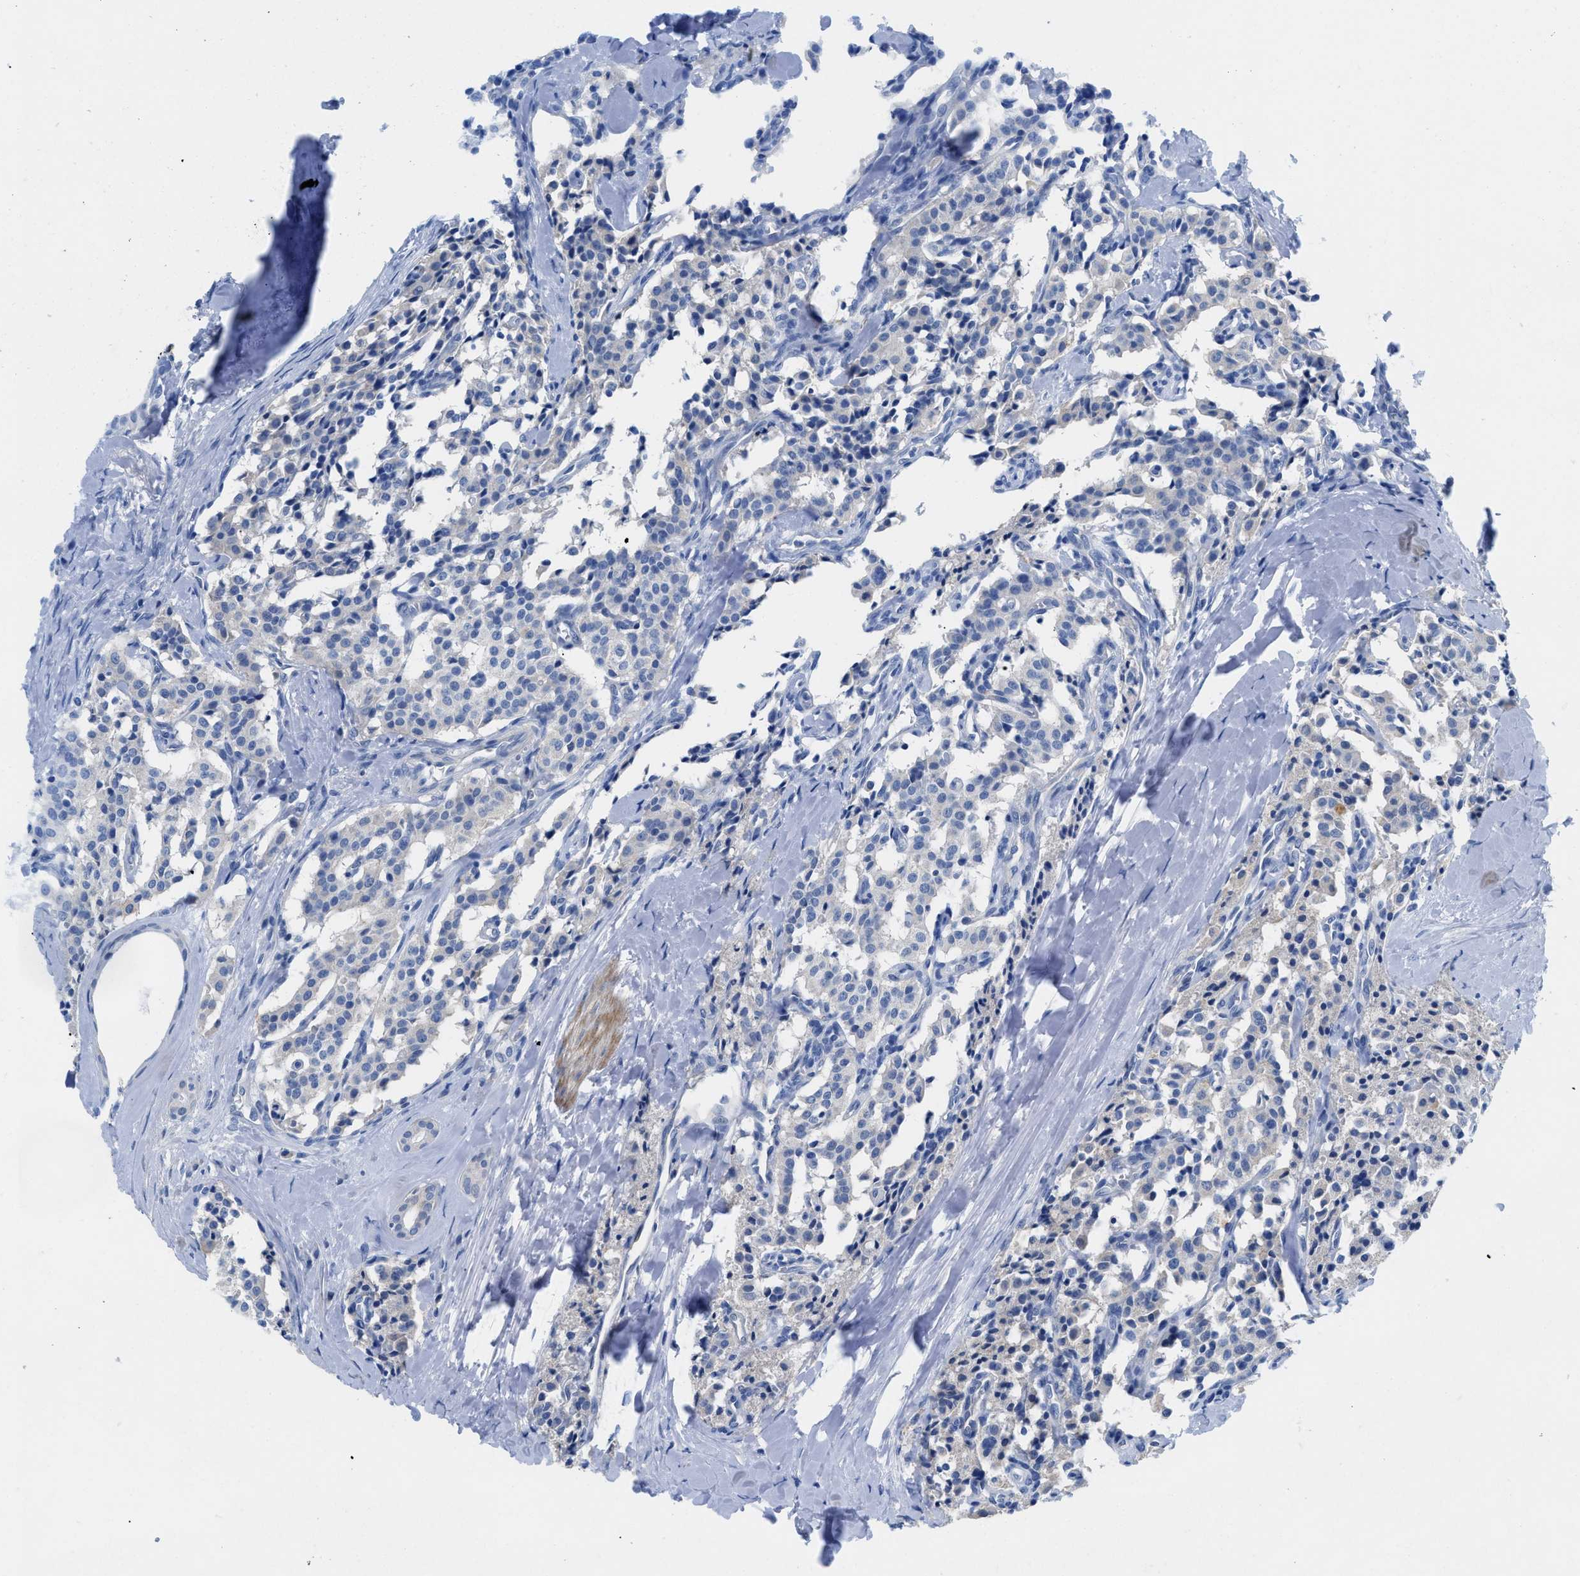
{"staining": {"intensity": "negative", "quantity": "none", "location": "none"}, "tissue": "carcinoid", "cell_type": "Tumor cells", "image_type": "cancer", "snomed": [{"axis": "morphology", "description": "Carcinoid, malignant, NOS"}, {"axis": "topography", "description": "Lung"}], "caption": "This is an immunohistochemistry photomicrograph of human carcinoid. There is no expression in tumor cells.", "gene": "SLC10A6", "patient": {"sex": "male", "age": 30}}